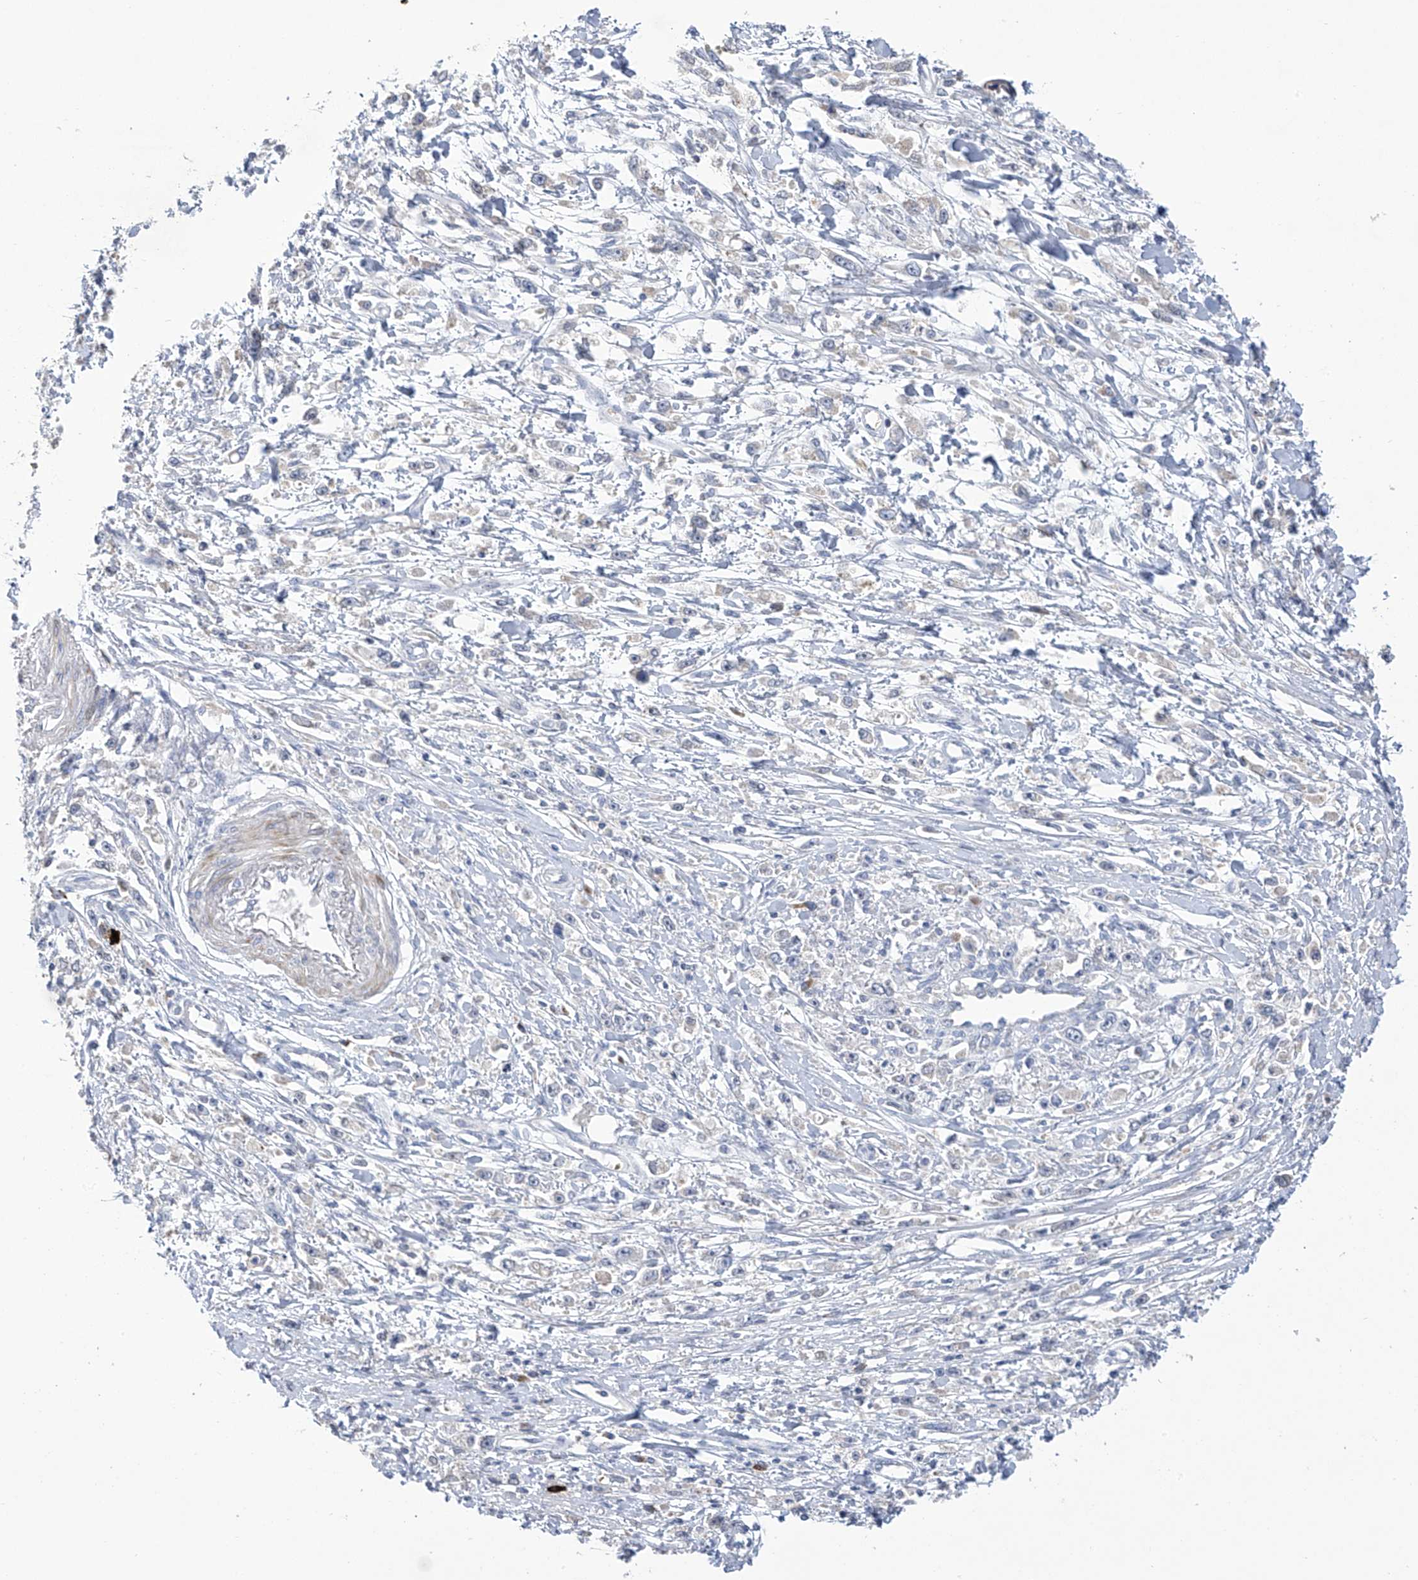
{"staining": {"intensity": "negative", "quantity": "none", "location": "none"}, "tissue": "stomach cancer", "cell_type": "Tumor cells", "image_type": "cancer", "snomed": [{"axis": "morphology", "description": "Adenocarcinoma, NOS"}, {"axis": "topography", "description": "Stomach"}], "caption": "This is an immunohistochemistry (IHC) histopathology image of human stomach cancer. There is no expression in tumor cells.", "gene": "SLCO4A1", "patient": {"sex": "female", "age": 59}}